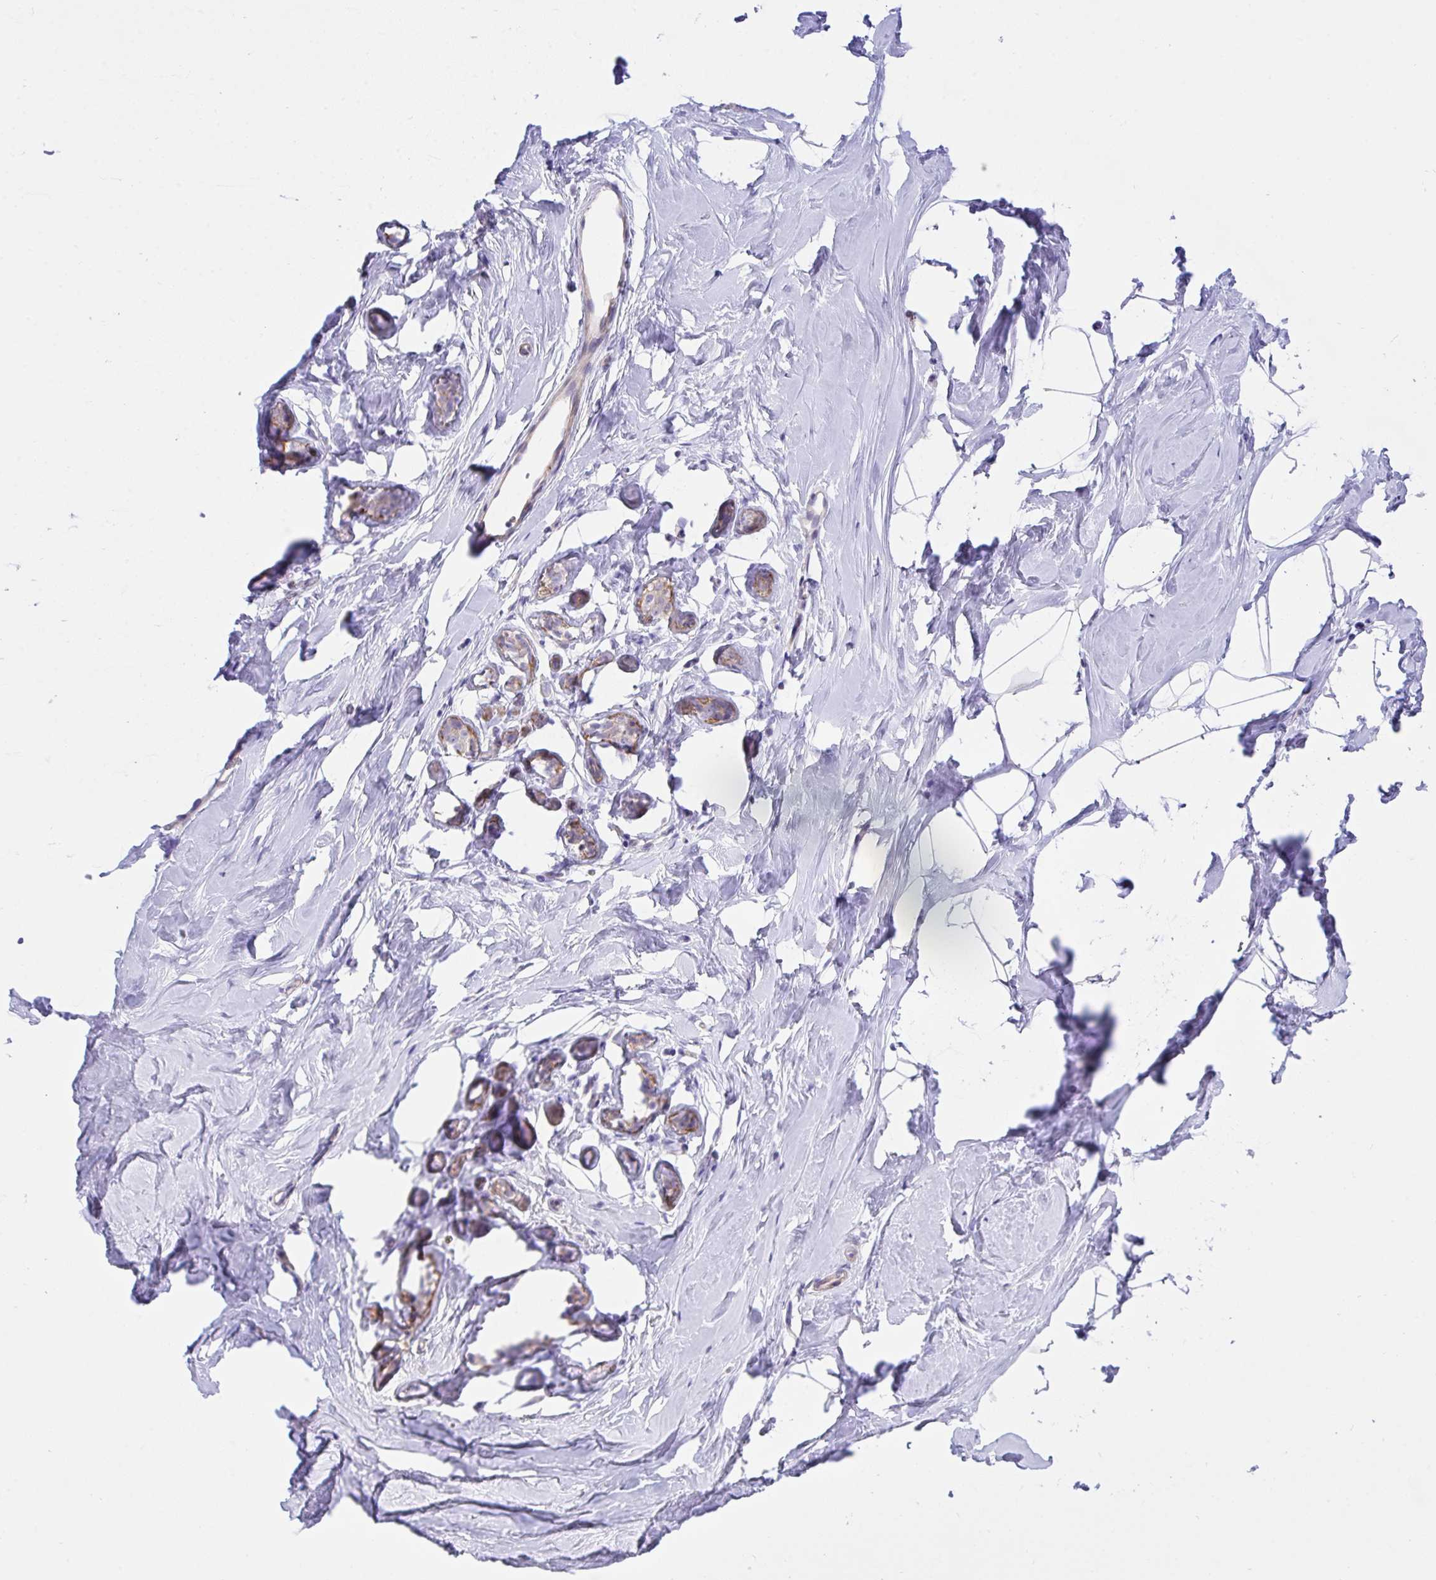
{"staining": {"intensity": "negative", "quantity": "none", "location": "none"}, "tissue": "breast", "cell_type": "Adipocytes", "image_type": "normal", "snomed": [{"axis": "morphology", "description": "Normal tissue, NOS"}, {"axis": "topography", "description": "Breast"}], "caption": "Immunohistochemistry (IHC) micrograph of normal breast stained for a protein (brown), which displays no positivity in adipocytes. The staining is performed using DAB brown chromogen with nuclei counter-stained in using hematoxylin.", "gene": "PPIH", "patient": {"sex": "female", "age": 32}}